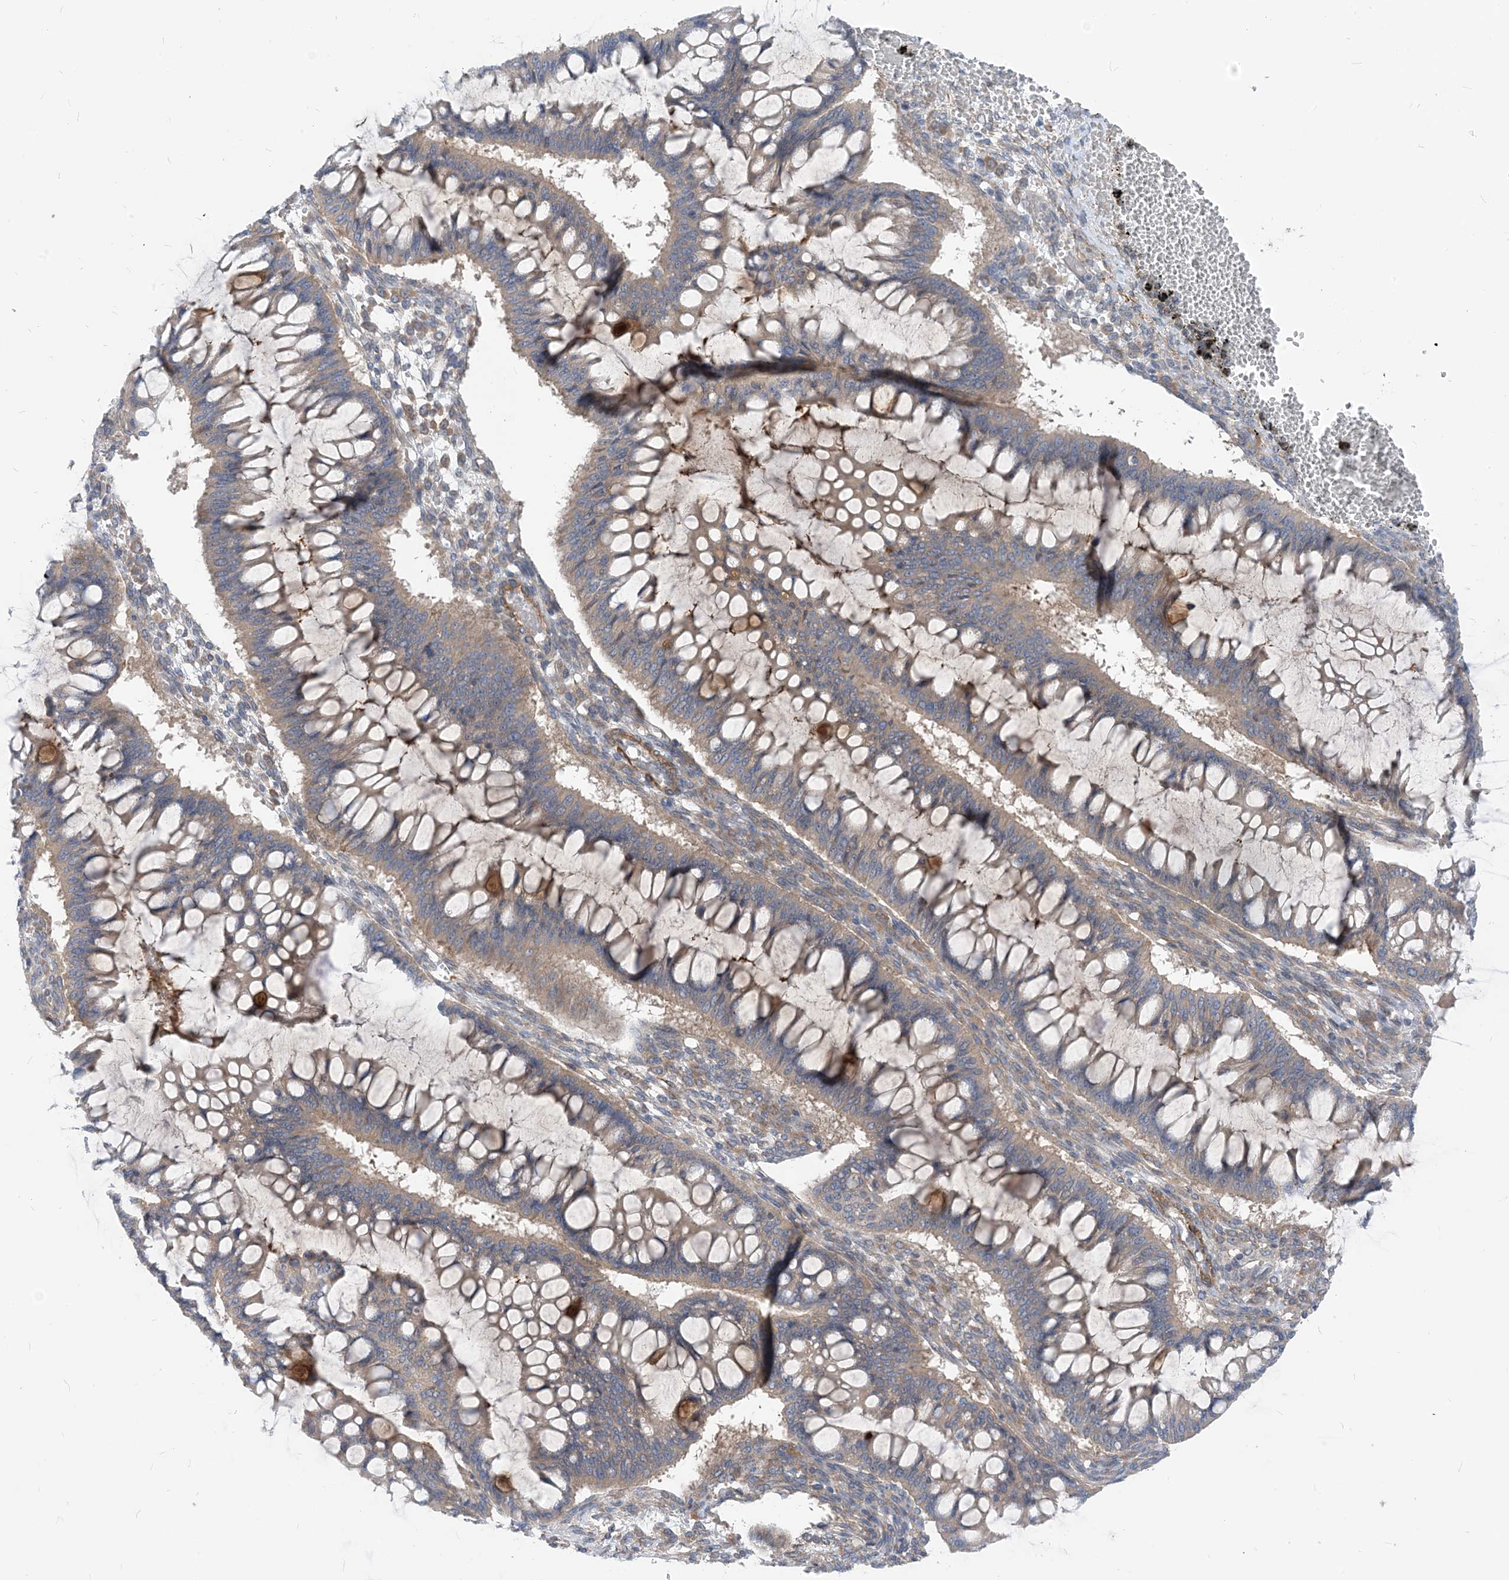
{"staining": {"intensity": "weak", "quantity": ">75%", "location": "cytoplasmic/membranous"}, "tissue": "ovarian cancer", "cell_type": "Tumor cells", "image_type": "cancer", "snomed": [{"axis": "morphology", "description": "Cystadenocarcinoma, mucinous, NOS"}, {"axis": "topography", "description": "Ovary"}], "caption": "IHC of mucinous cystadenocarcinoma (ovarian) reveals low levels of weak cytoplasmic/membranous staining in approximately >75% of tumor cells. (DAB IHC with brightfield microscopy, high magnification).", "gene": "PLEKHA3", "patient": {"sex": "female", "age": 73}}